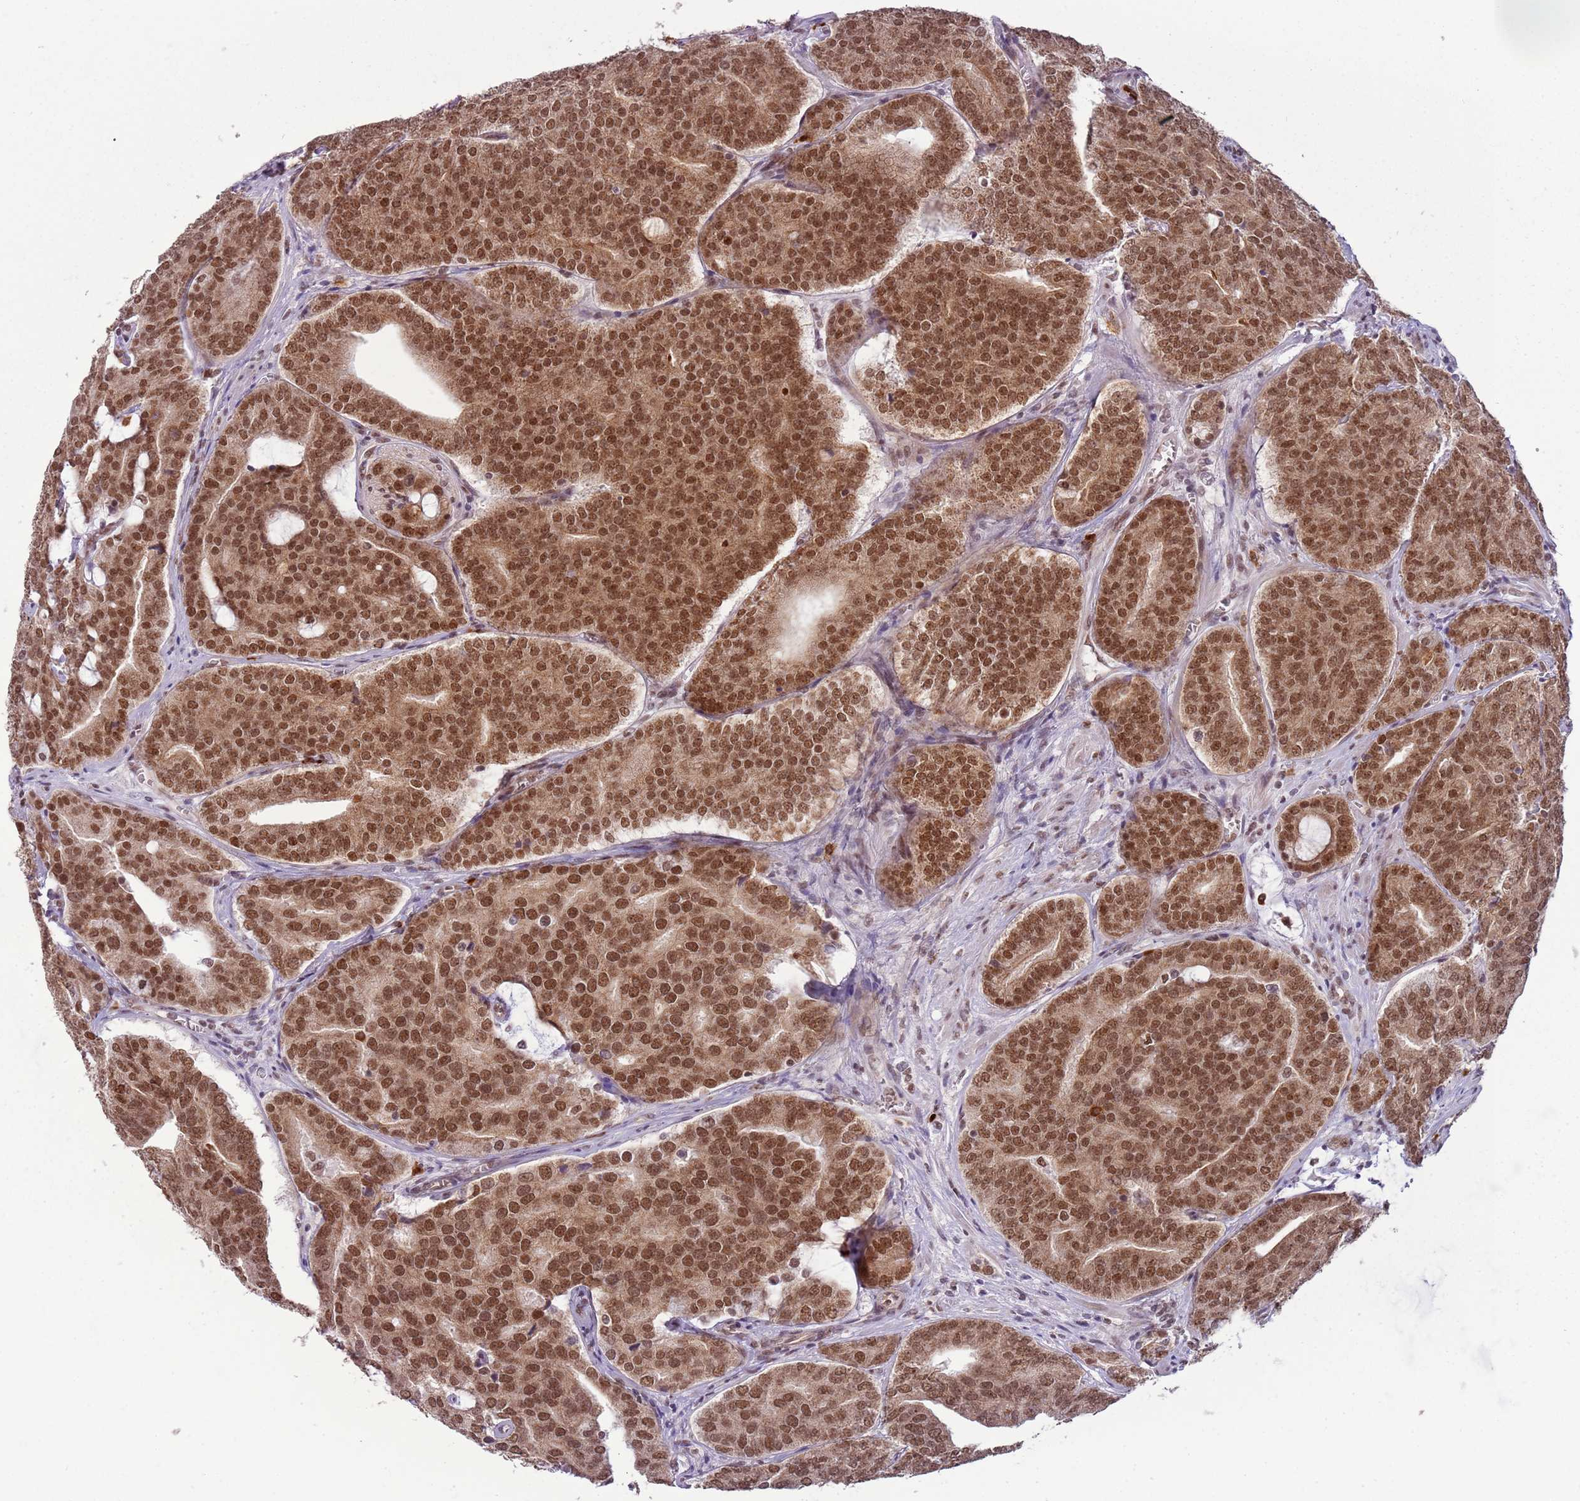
{"staining": {"intensity": "strong", "quantity": ">75%", "location": "nuclear"}, "tissue": "prostate cancer", "cell_type": "Tumor cells", "image_type": "cancer", "snomed": [{"axis": "morphology", "description": "Adenocarcinoma, High grade"}, {"axis": "topography", "description": "Prostate"}], "caption": "Immunohistochemistry photomicrograph of human prostate adenocarcinoma (high-grade) stained for a protein (brown), which exhibits high levels of strong nuclear expression in approximately >75% of tumor cells.", "gene": "FAM120AOS", "patient": {"sex": "male", "age": 55}}